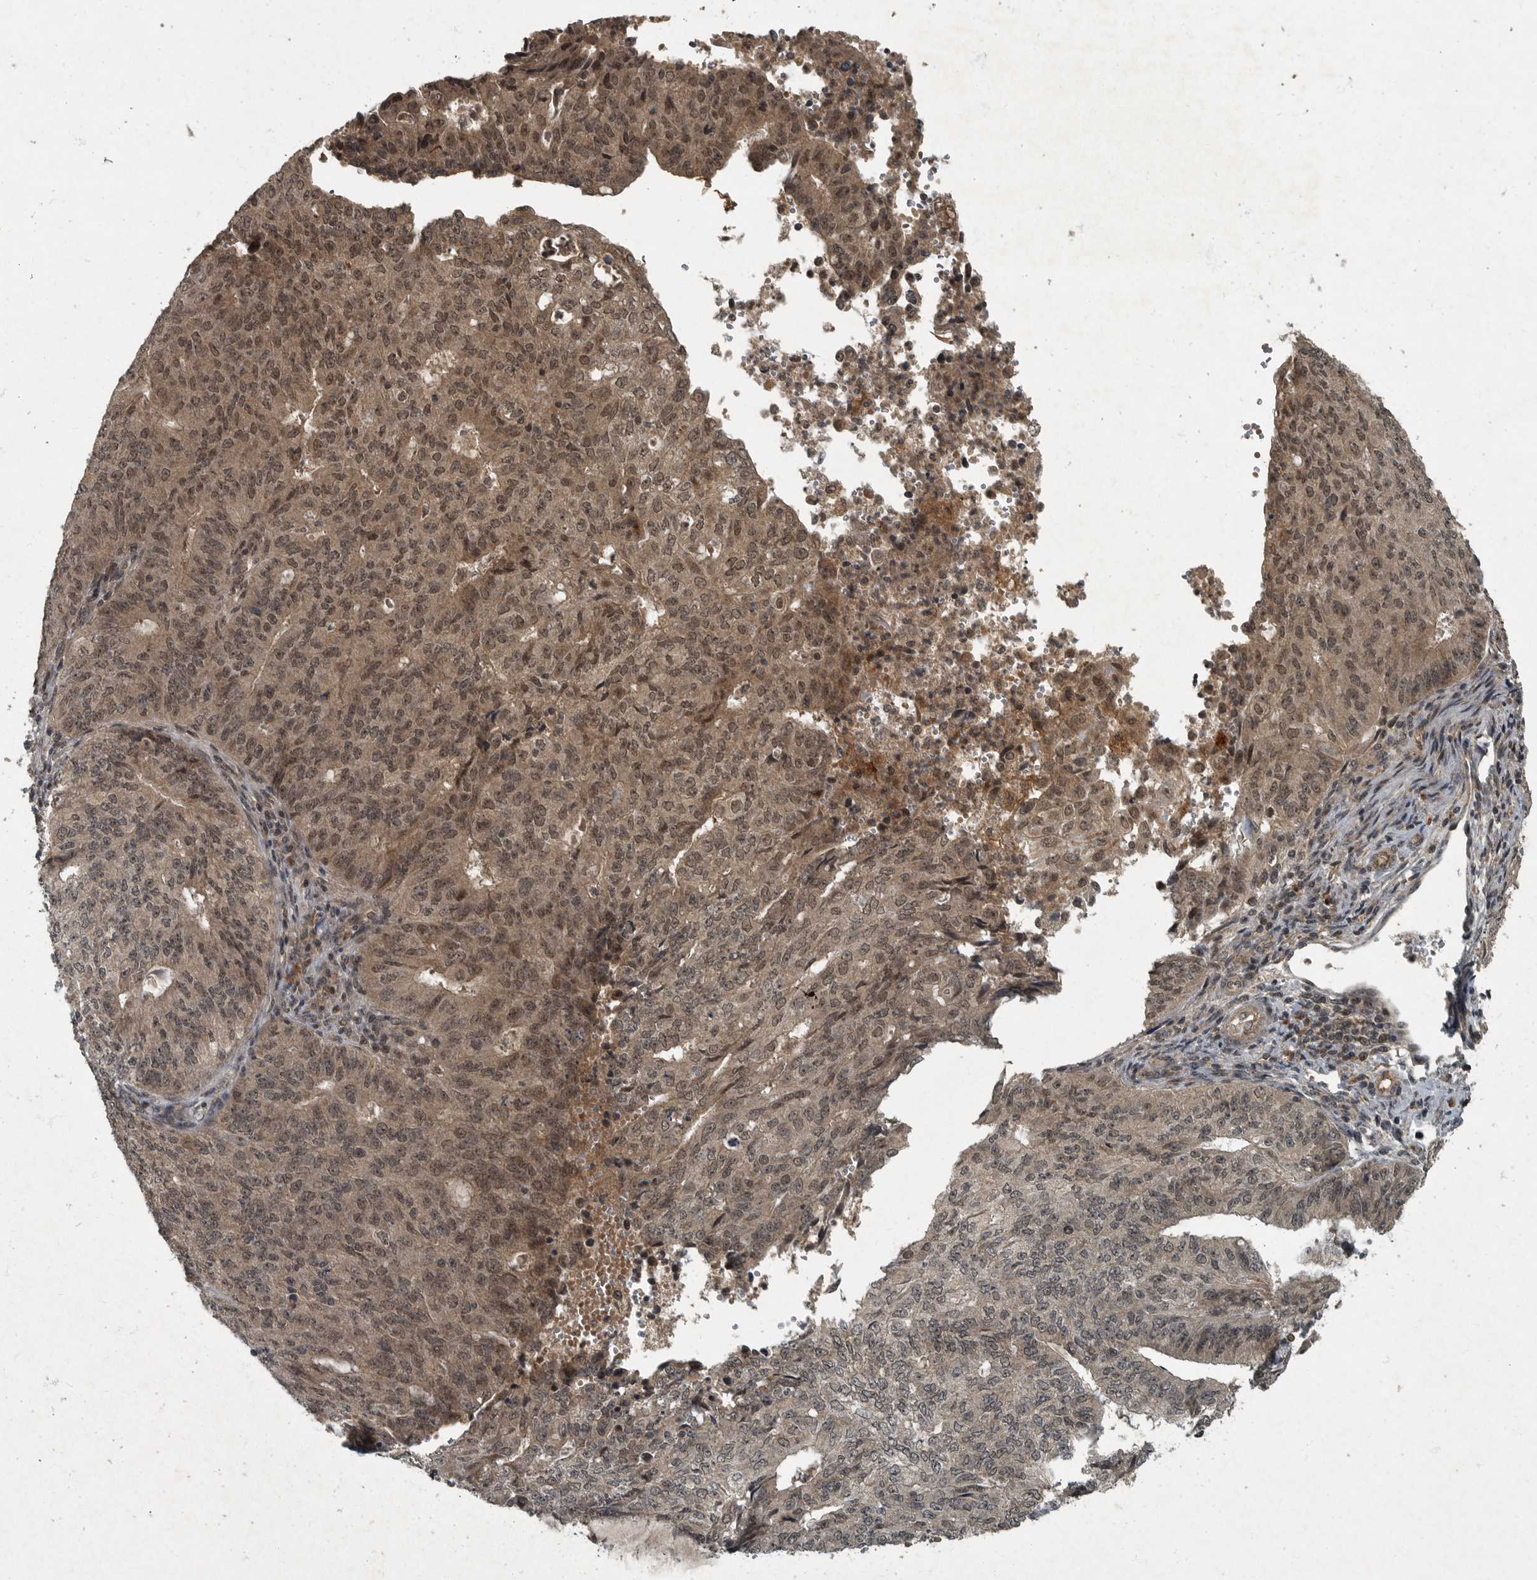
{"staining": {"intensity": "moderate", "quantity": "25%-75%", "location": "cytoplasmic/membranous,nuclear"}, "tissue": "endometrial cancer", "cell_type": "Tumor cells", "image_type": "cancer", "snomed": [{"axis": "morphology", "description": "Adenocarcinoma, NOS"}, {"axis": "topography", "description": "Endometrium"}], "caption": "Moderate cytoplasmic/membranous and nuclear staining is seen in approximately 25%-75% of tumor cells in endometrial adenocarcinoma. (DAB IHC, brown staining for protein, blue staining for nuclei).", "gene": "FOXO1", "patient": {"sex": "female", "age": 32}}